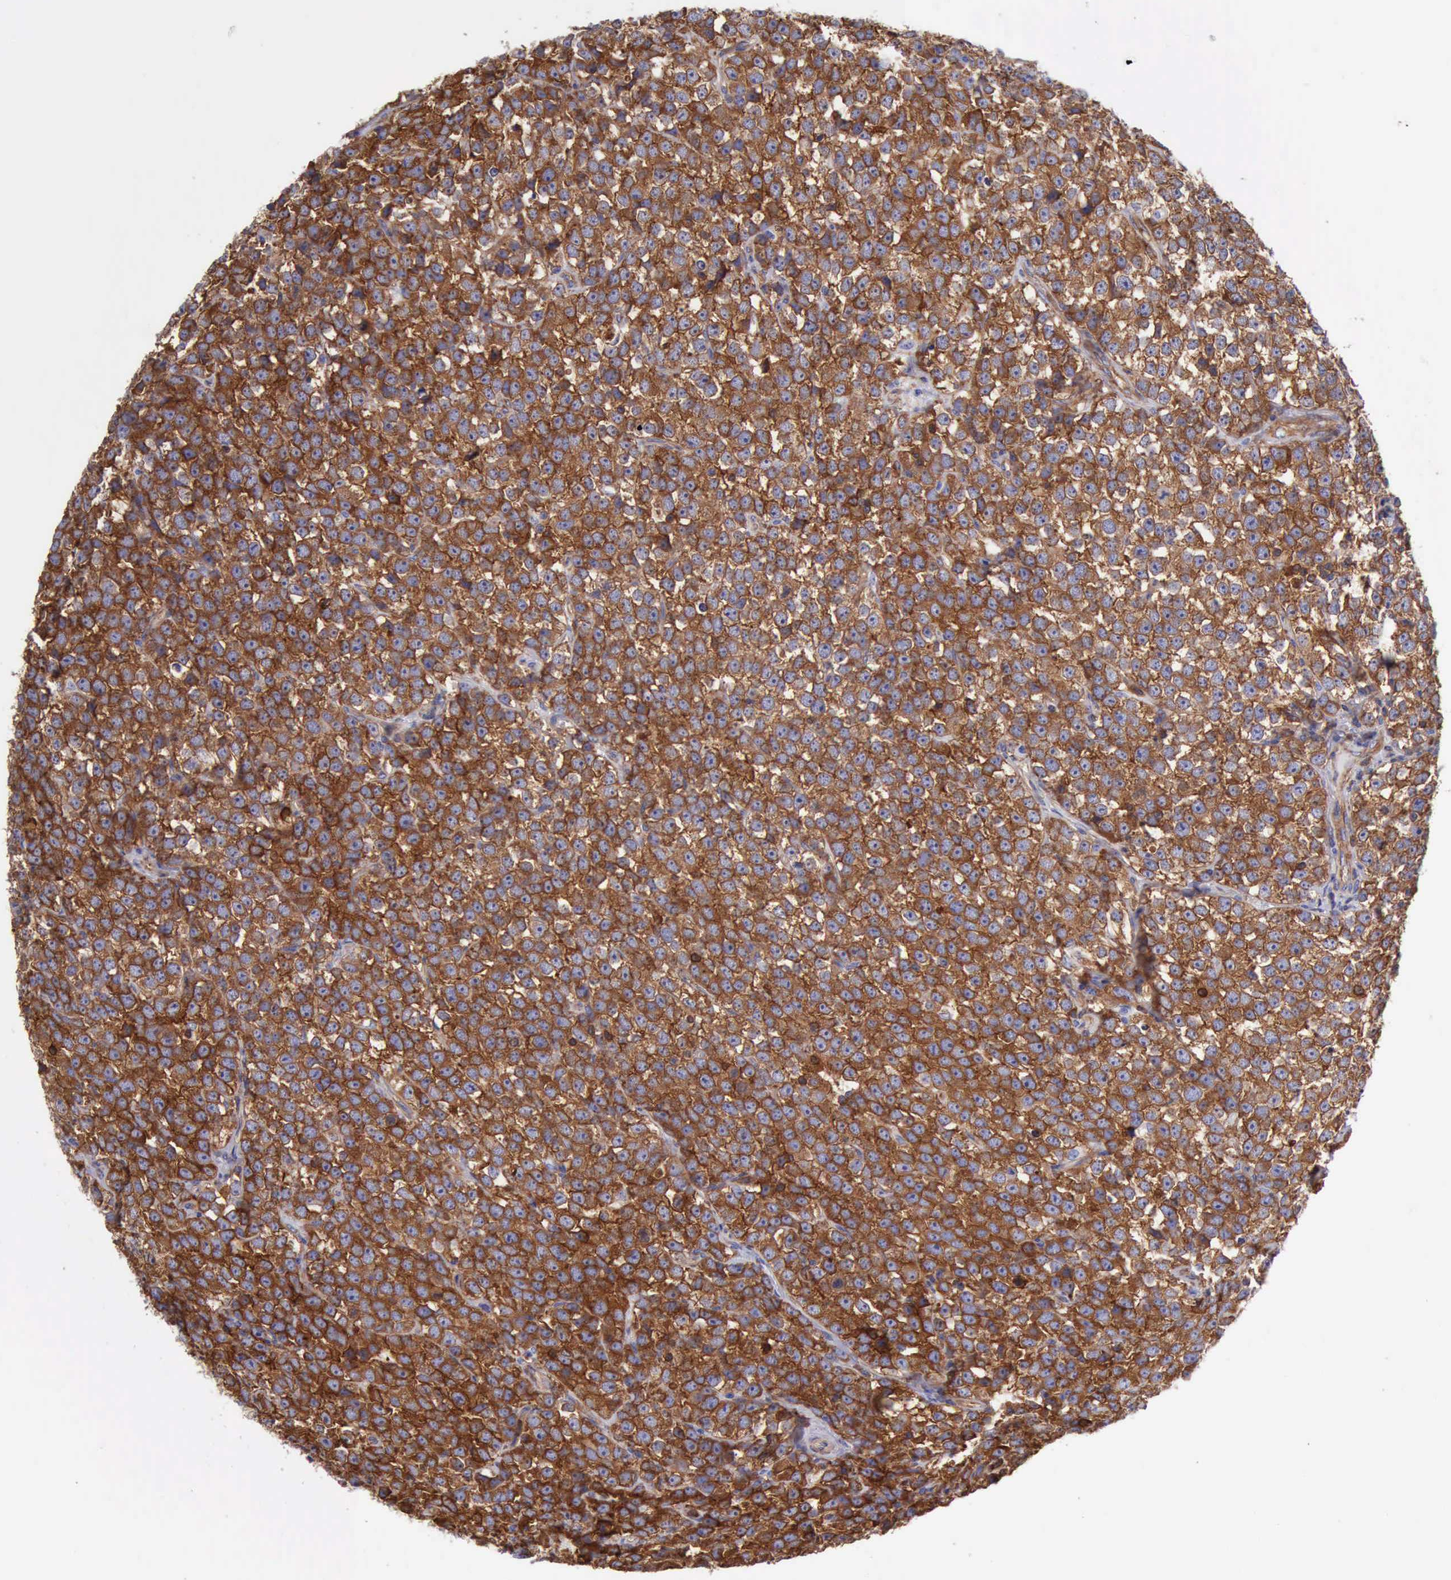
{"staining": {"intensity": "strong", "quantity": ">75%", "location": "cytoplasmic/membranous"}, "tissue": "testis cancer", "cell_type": "Tumor cells", "image_type": "cancer", "snomed": [{"axis": "morphology", "description": "Seminoma, NOS"}, {"axis": "topography", "description": "Testis"}], "caption": "Testis cancer (seminoma) stained with a protein marker displays strong staining in tumor cells.", "gene": "FLNA", "patient": {"sex": "male", "age": 25}}